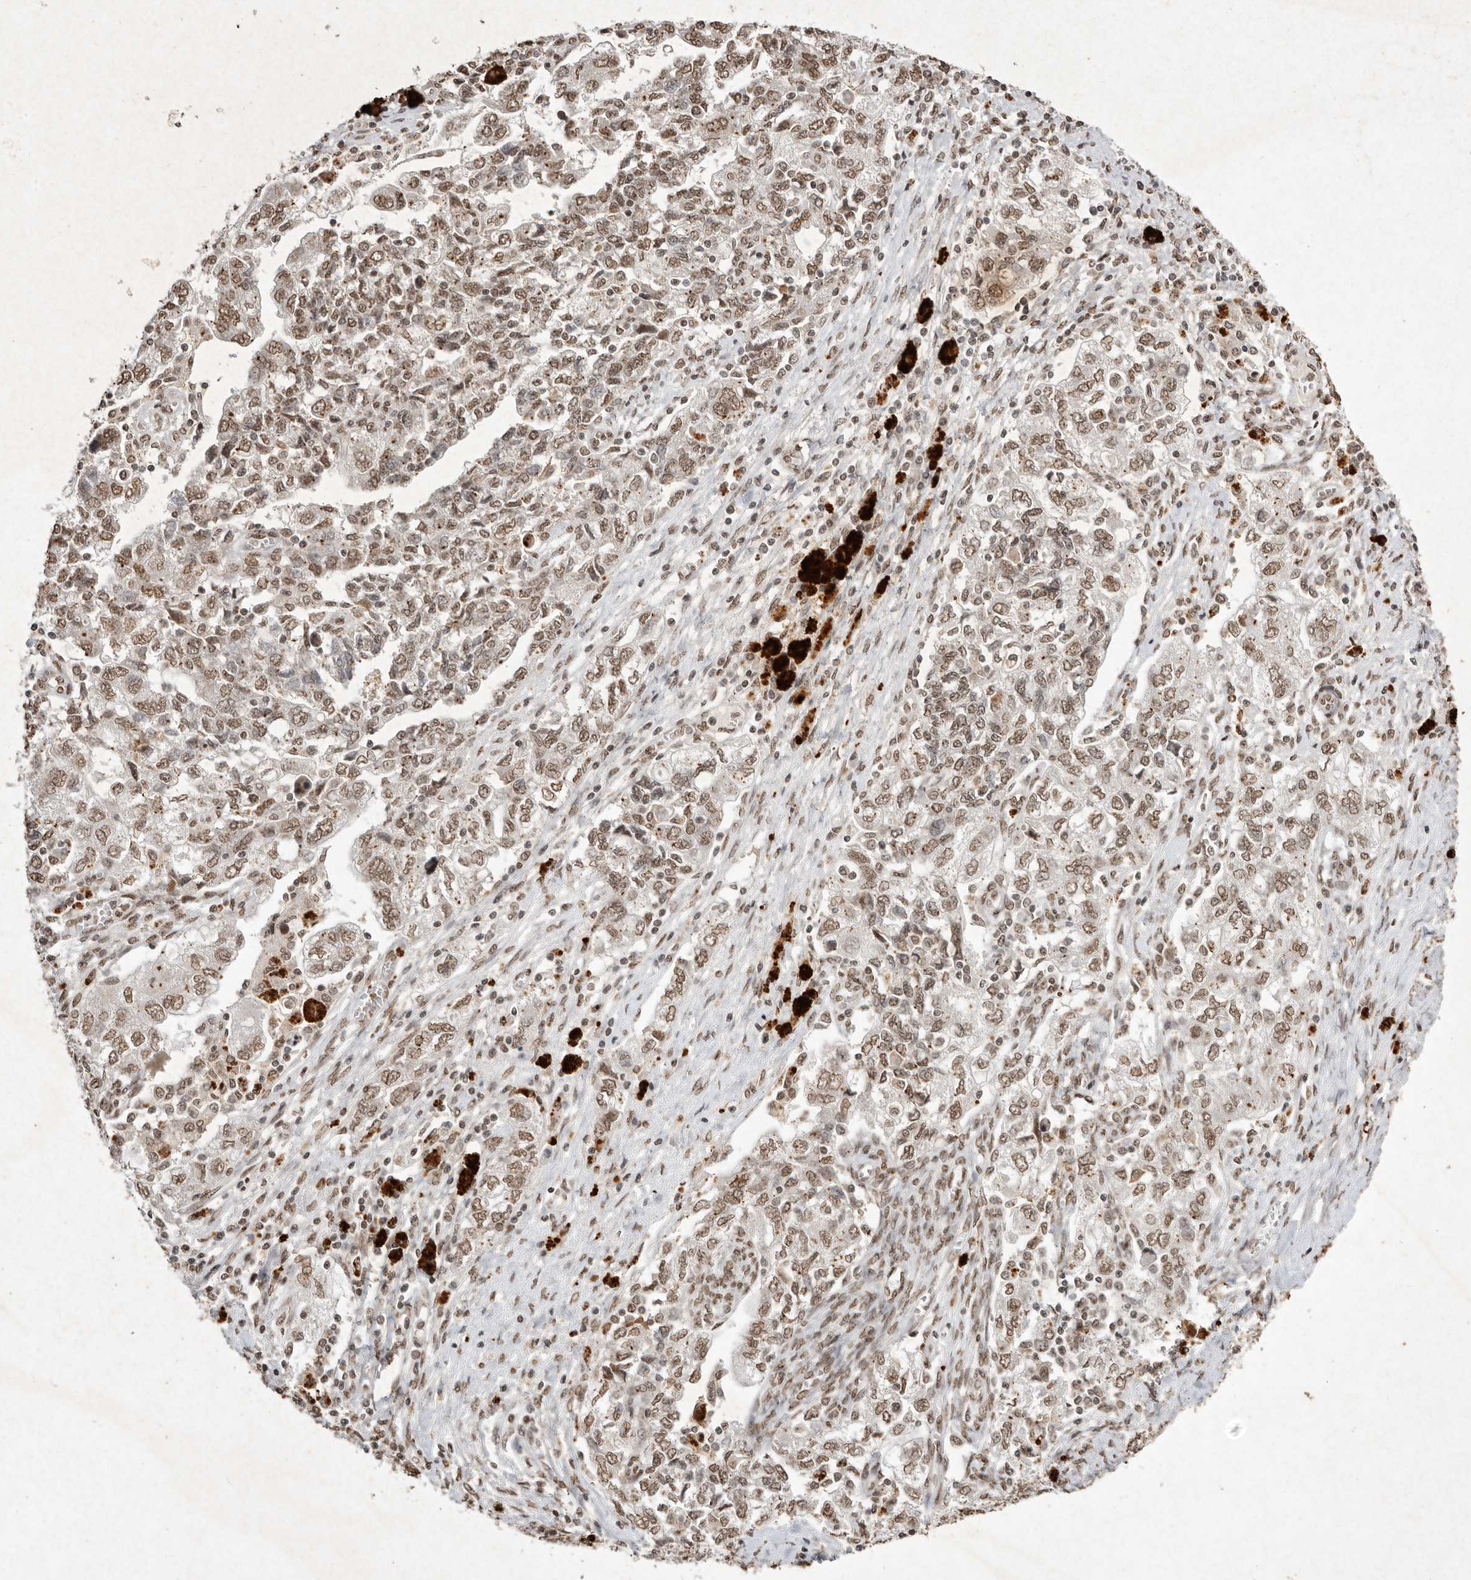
{"staining": {"intensity": "moderate", "quantity": ">75%", "location": "nuclear"}, "tissue": "ovarian cancer", "cell_type": "Tumor cells", "image_type": "cancer", "snomed": [{"axis": "morphology", "description": "Carcinoma, NOS"}, {"axis": "morphology", "description": "Cystadenocarcinoma, serous, NOS"}, {"axis": "topography", "description": "Ovary"}], "caption": "This image exhibits IHC staining of ovarian cancer, with medium moderate nuclear staining in about >75% of tumor cells.", "gene": "NKX3-2", "patient": {"sex": "female", "age": 69}}